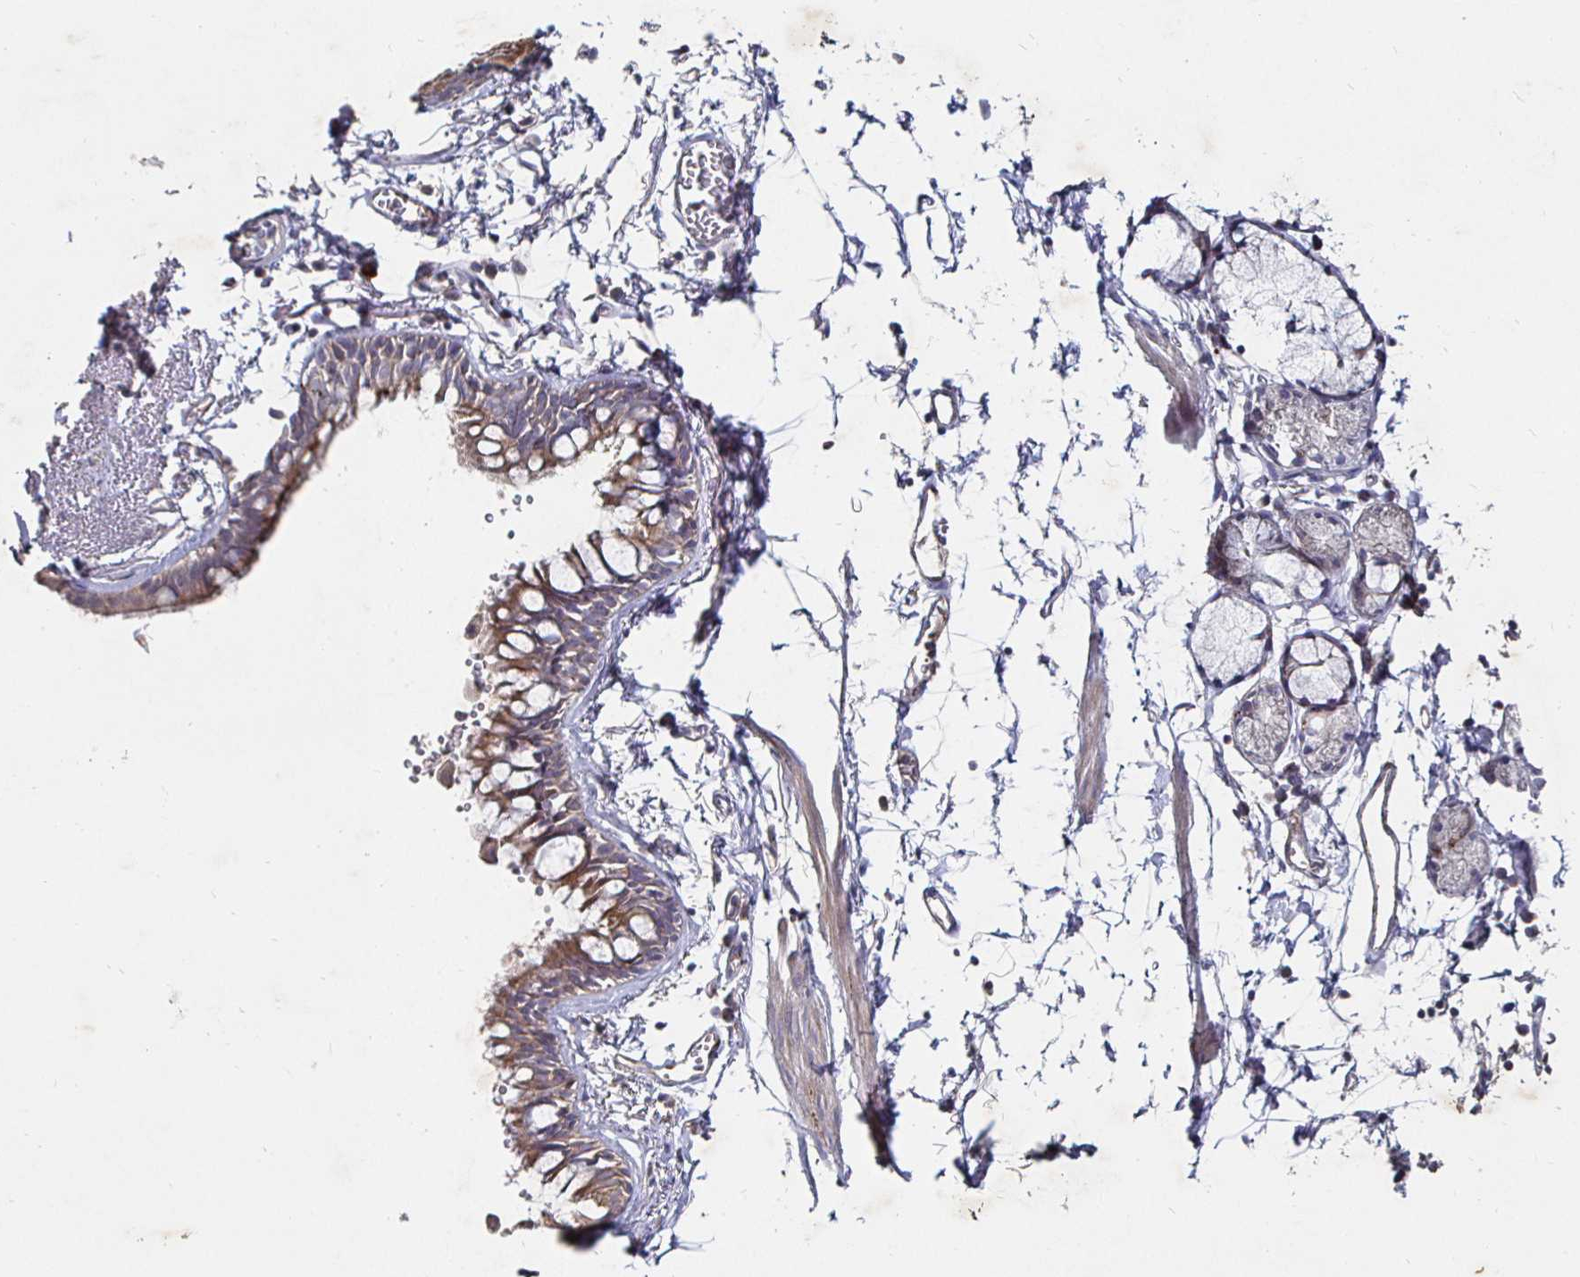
{"staining": {"intensity": "moderate", "quantity": ">75%", "location": "cytoplasmic/membranous"}, "tissue": "bronchus", "cell_type": "Respiratory epithelial cells", "image_type": "normal", "snomed": [{"axis": "morphology", "description": "Normal tissue, NOS"}, {"axis": "topography", "description": "Cartilage tissue"}, {"axis": "topography", "description": "Bronchus"}], "caption": "Unremarkable bronchus shows moderate cytoplasmic/membranous staining in about >75% of respiratory epithelial cells, visualized by immunohistochemistry.", "gene": "NRSN1", "patient": {"sex": "female", "age": 59}}